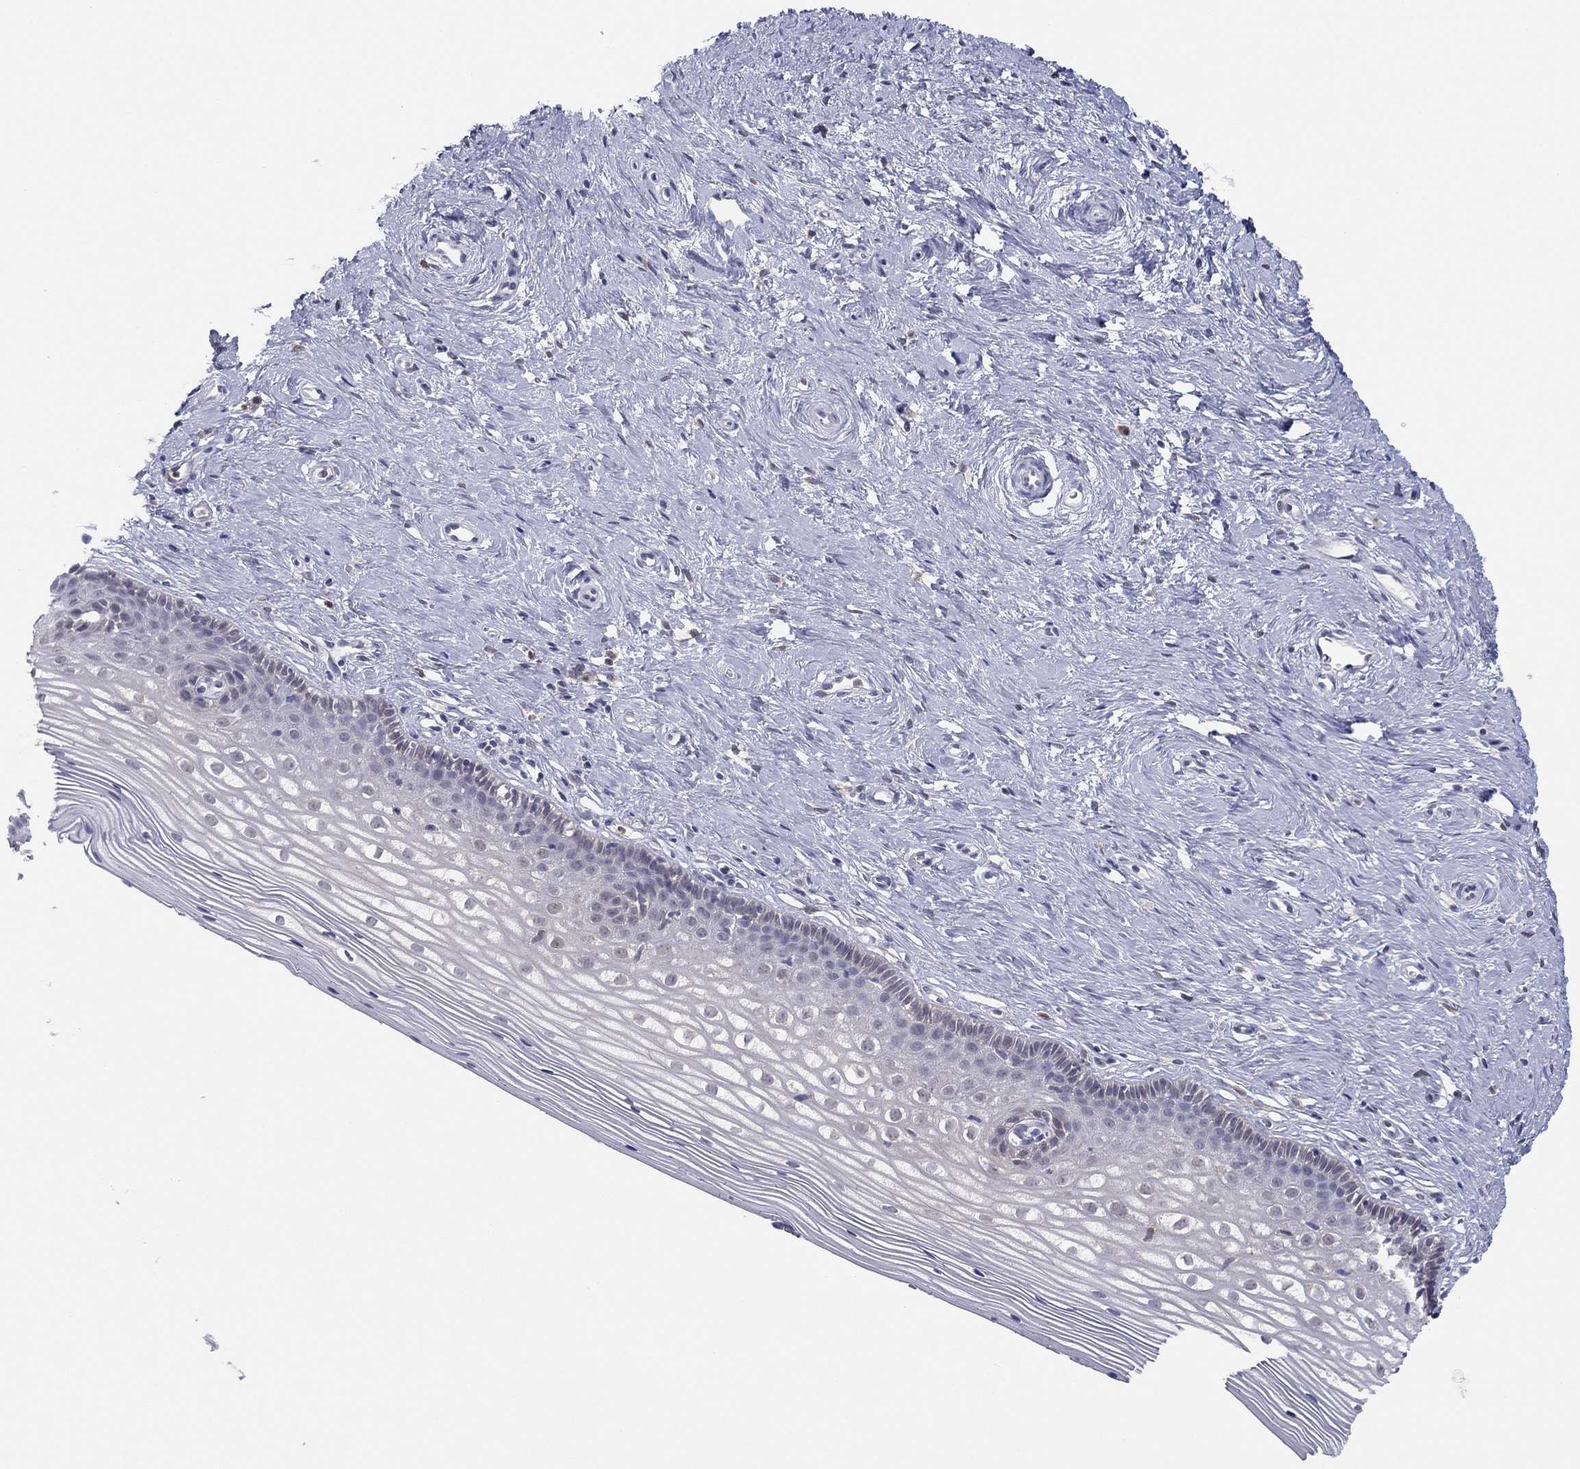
{"staining": {"intensity": "negative", "quantity": "none", "location": "none"}, "tissue": "cervix", "cell_type": "Glandular cells", "image_type": "normal", "snomed": [{"axis": "morphology", "description": "Normal tissue, NOS"}, {"axis": "topography", "description": "Cervix"}], "caption": "Immunohistochemistry (IHC) of normal cervix exhibits no expression in glandular cells.", "gene": "PDXK", "patient": {"sex": "female", "age": 40}}